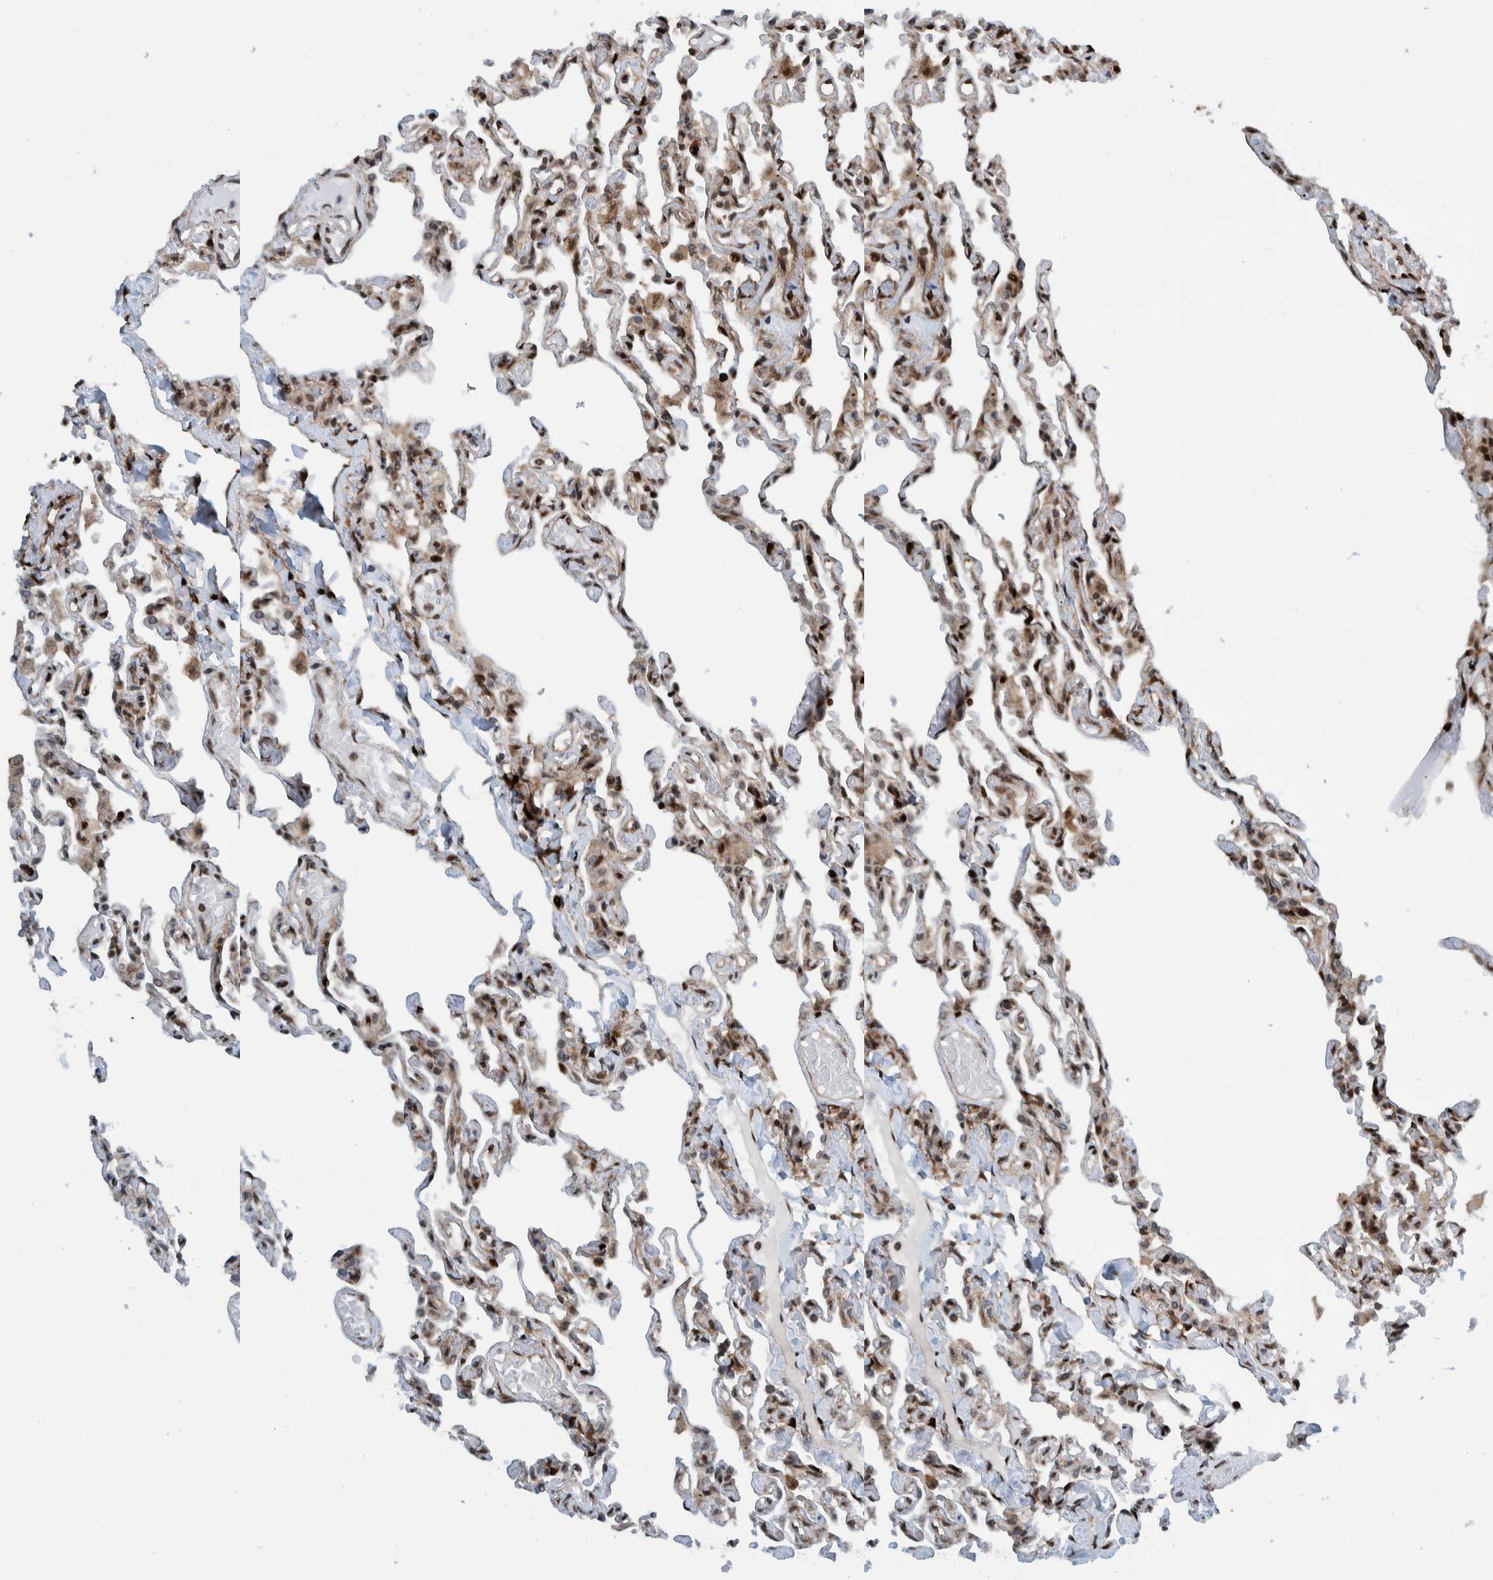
{"staining": {"intensity": "strong", "quantity": "25%-75%", "location": "nuclear"}, "tissue": "lung", "cell_type": "Alveolar cells", "image_type": "normal", "snomed": [{"axis": "morphology", "description": "Normal tissue, NOS"}, {"axis": "topography", "description": "Lung"}], "caption": "Lung stained with a brown dye exhibits strong nuclear positive positivity in approximately 25%-75% of alveolar cells.", "gene": "ZNF366", "patient": {"sex": "male", "age": 21}}